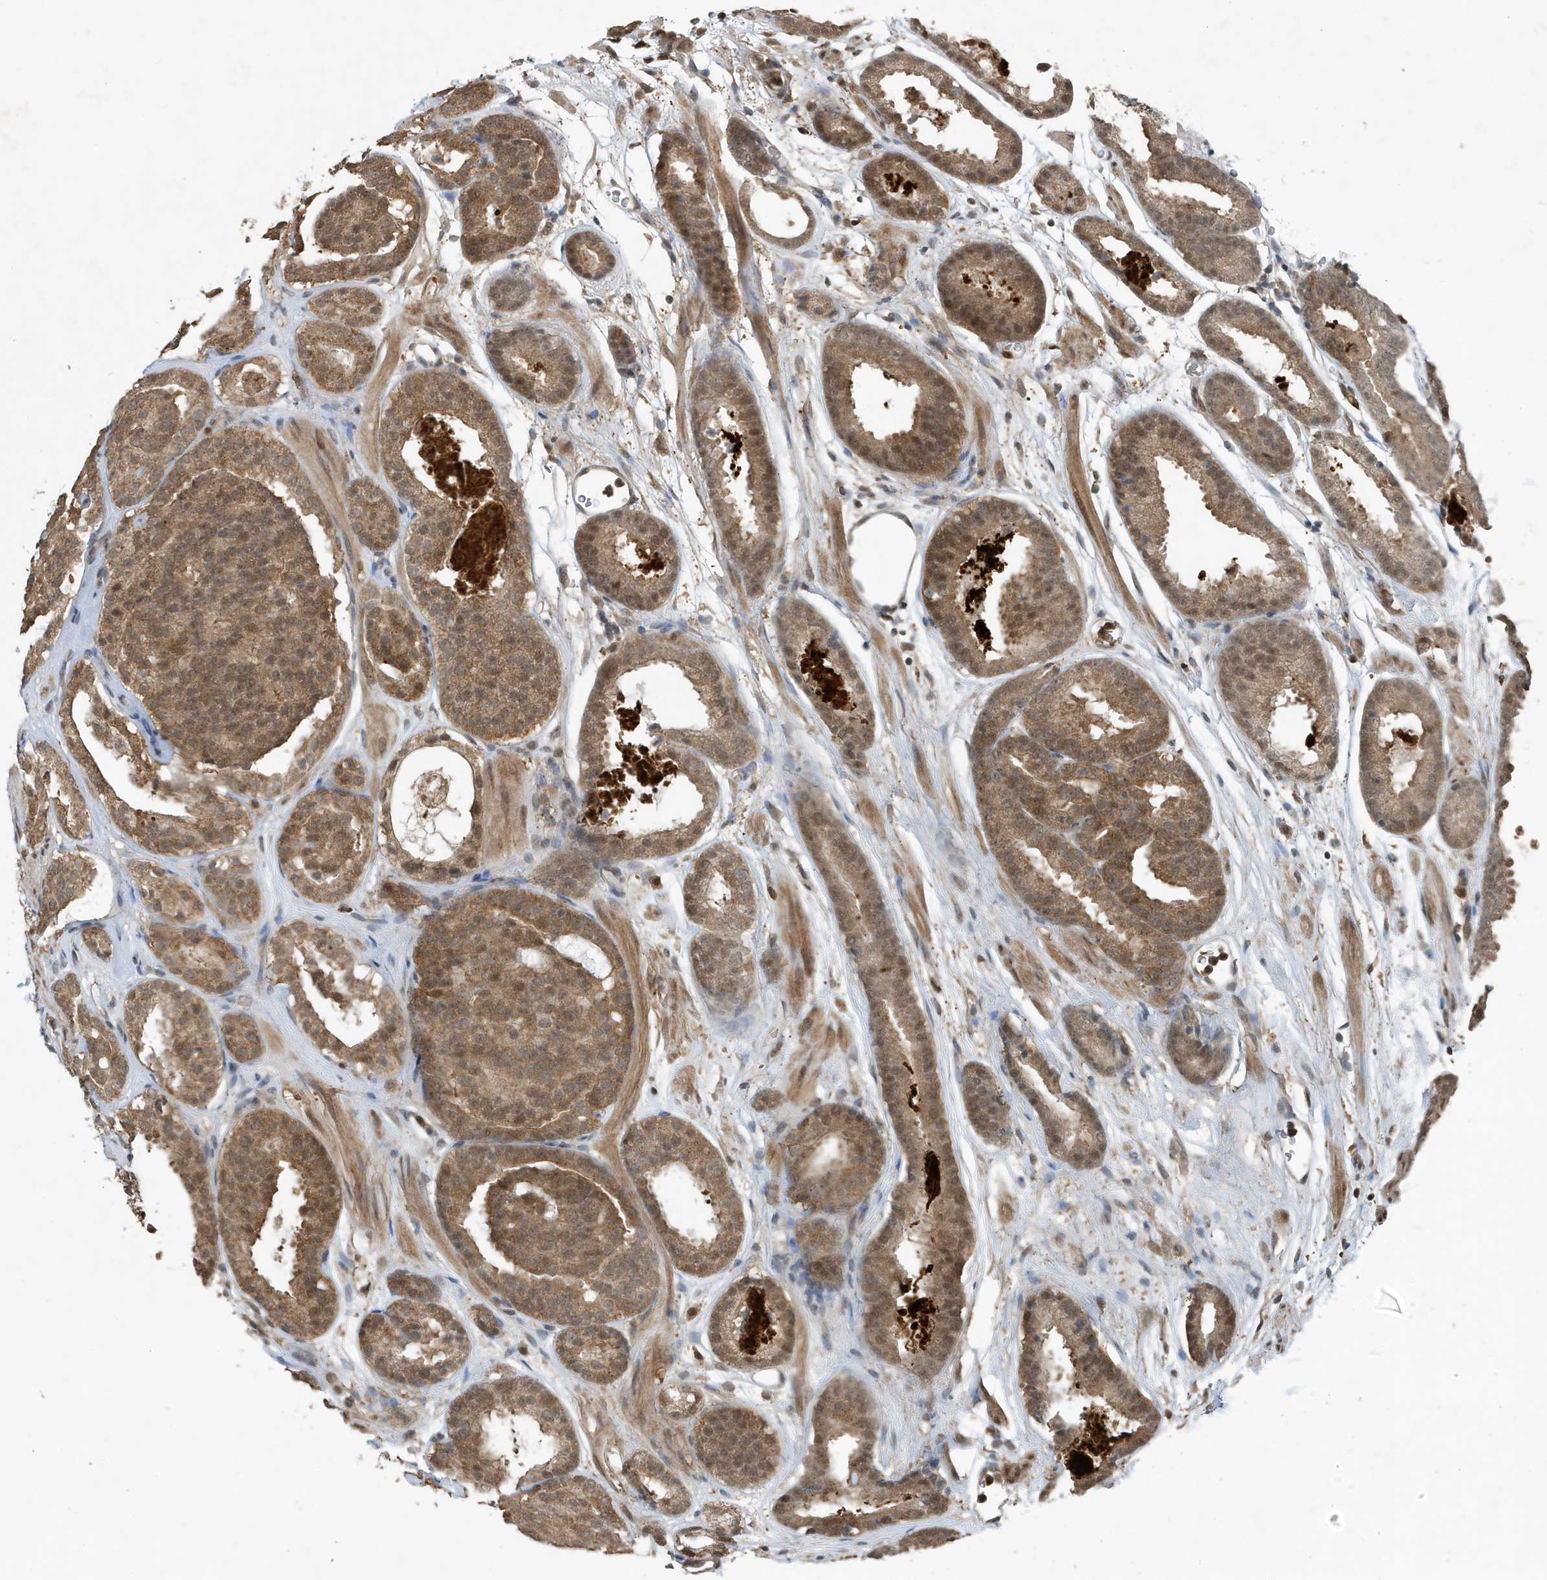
{"staining": {"intensity": "moderate", "quantity": ">75%", "location": "cytoplasmic/membranous,nuclear"}, "tissue": "prostate cancer", "cell_type": "Tumor cells", "image_type": "cancer", "snomed": [{"axis": "morphology", "description": "Adenocarcinoma, Low grade"}, {"axis": "topography", "description": "Prostate"}], "caption": "This photomicrograph displays immunohistochemistry (IHC) staining of prostate low-grade adenocarcinoma, with medium moderate cytoplasmic/membranous and nuclear positivity in approximately >75% of tumor cells.", "gene": "HSPA1A", "patient": {"sex": "male", "age": 69}}